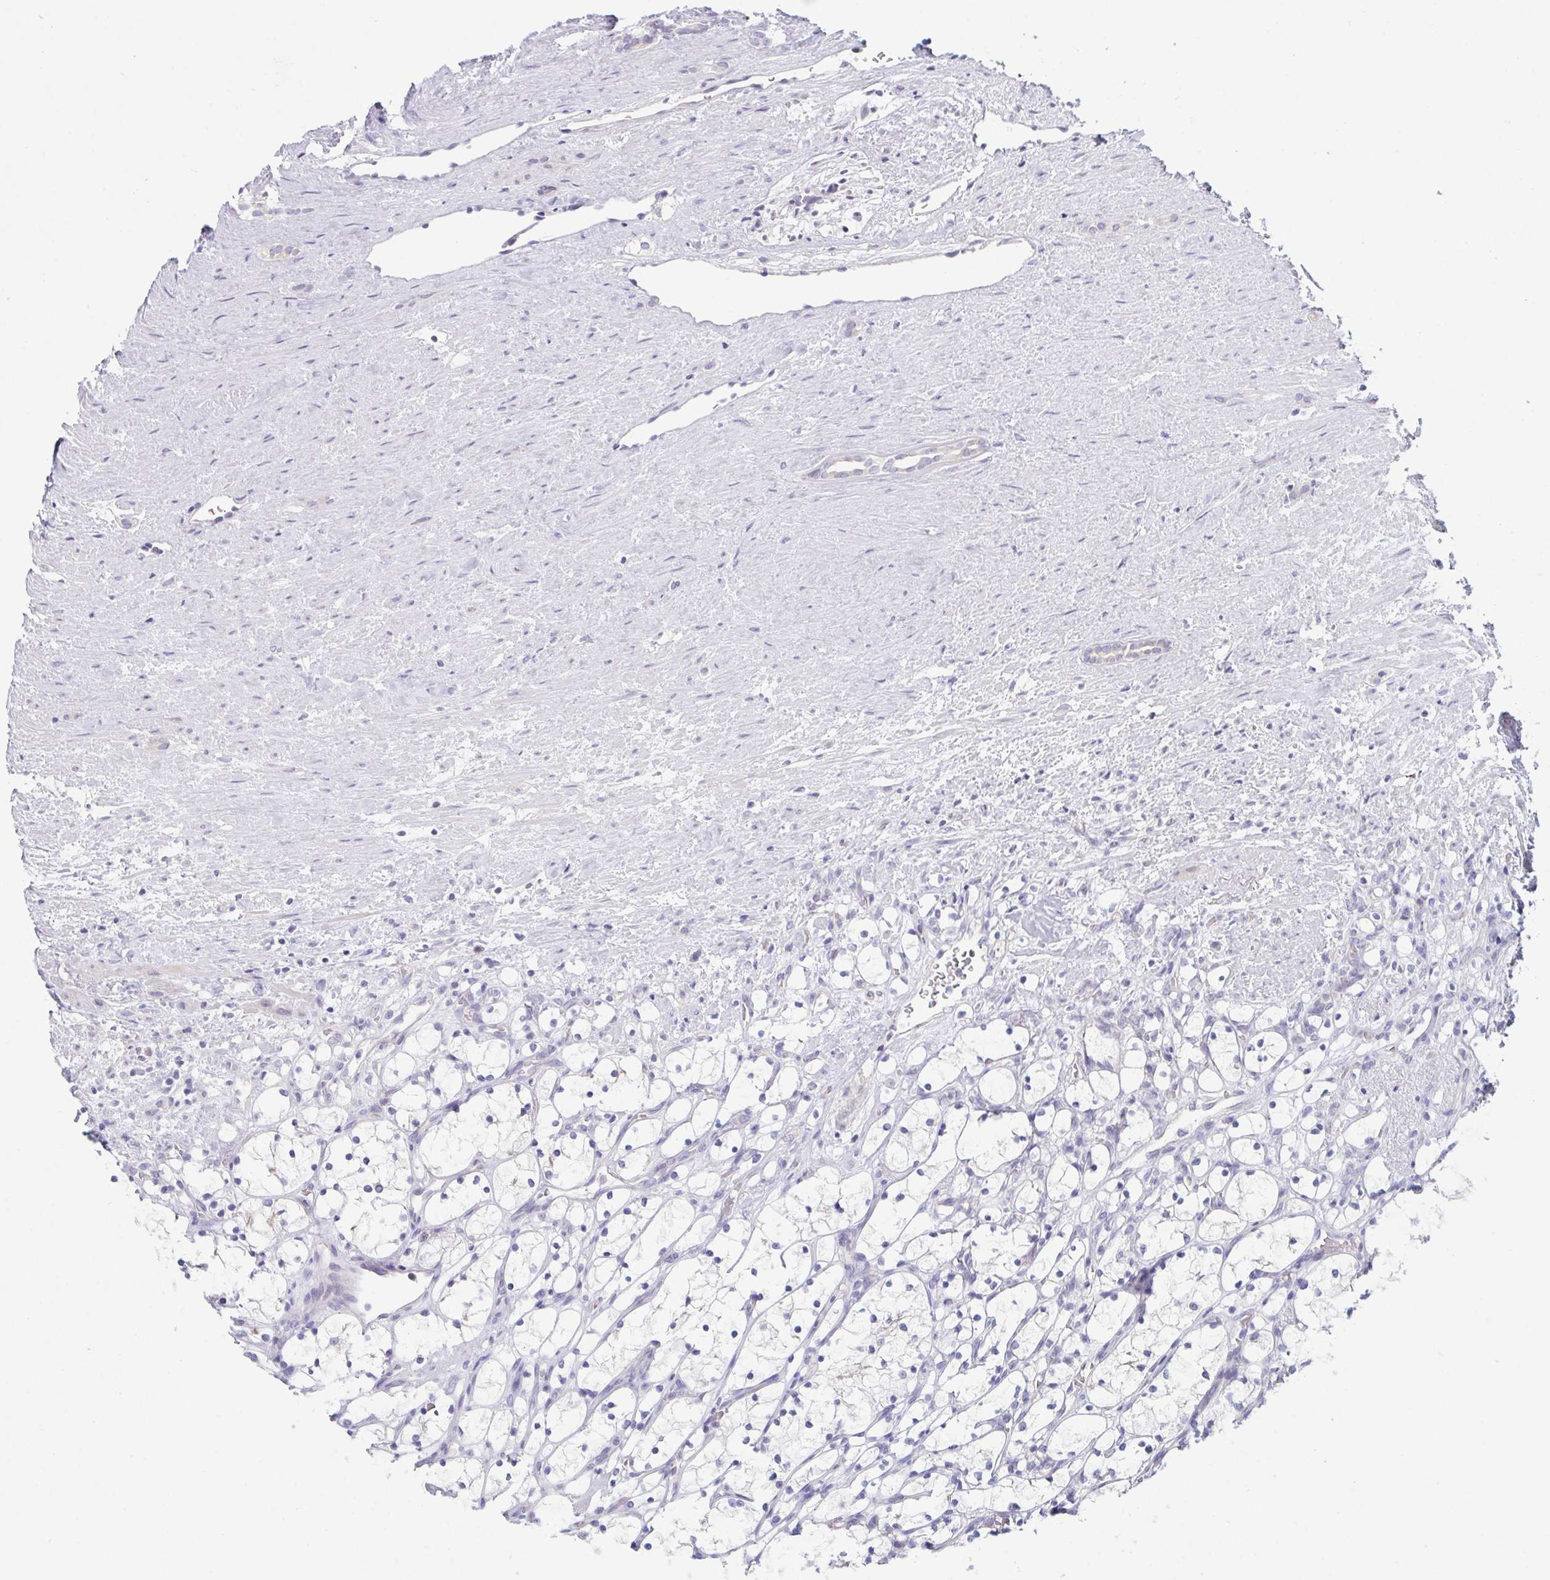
{"staining": {"intensity": "negative", "quantity": "none", "location": "none"}, "tissue": "renal cancer", "cell_type": "Tumor cells", "image_type": "cancer", "snomed": [{"axis": "morphology", "description": "Adenocarcinoma, NOS"}, {"axis": "topography", "description": "Kidney"}], "caption": "This is an IHC photomicrograph of renal adenocarcinoma. There is no staining in tumor cells.", "gene": "NAA30", "patient": {"sex": "female", "age": 69}}